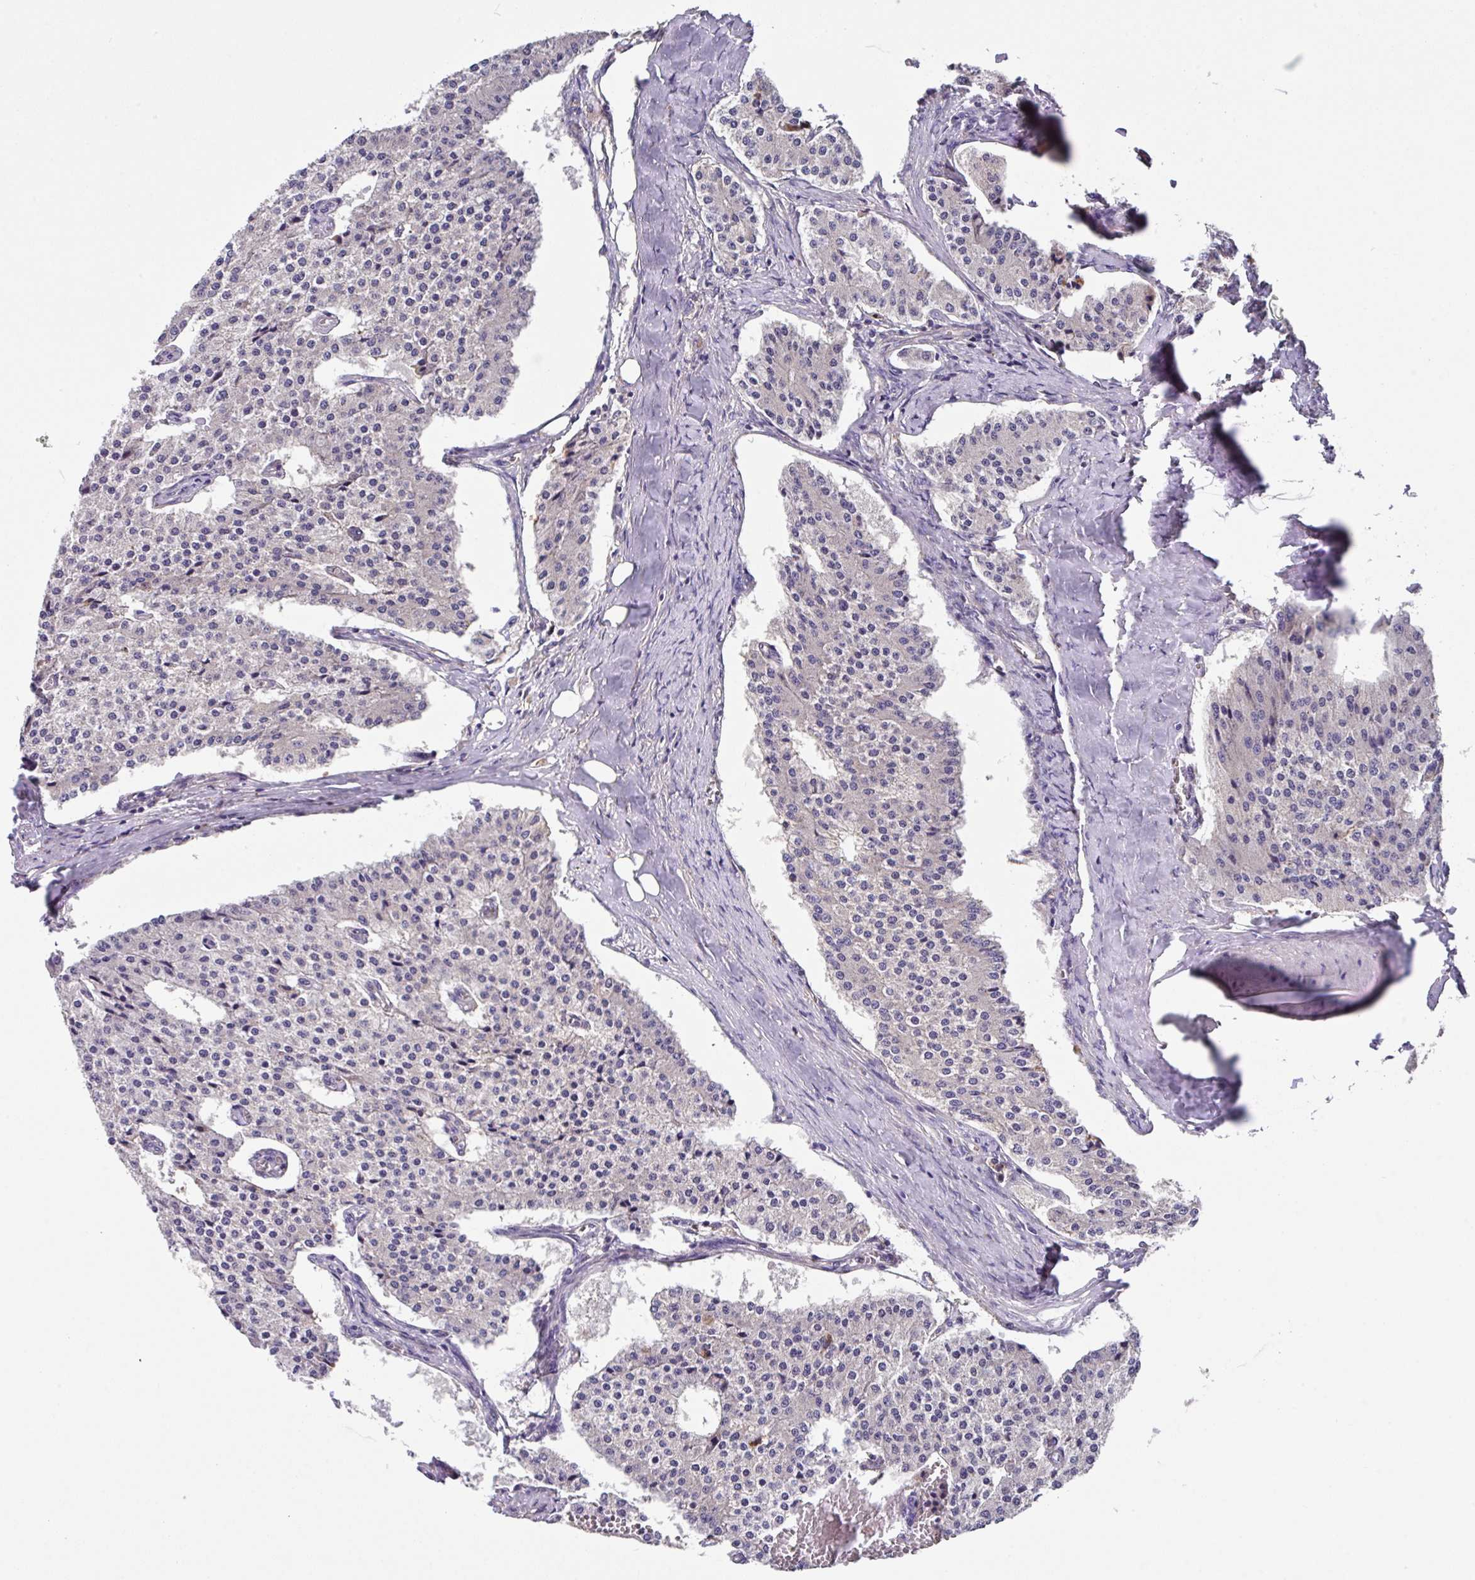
{"staining": {"intensity": "negative", "quantity": "none", "location": "none"}, "tissue": "carcinoid", "cell_type": "Tumor cells", "image_type": "cancer", "snomed": [{"axis": "morphology", "description": "Carcinoid, malignant, NOS"}, {"axis": "topography", "description": "Colon"}], "caption": "Tumor cells are negative for protein expression in human malignant carcinoid.", "gene": "EIF4B", "patient": {"sex": "female", "age": 52}}